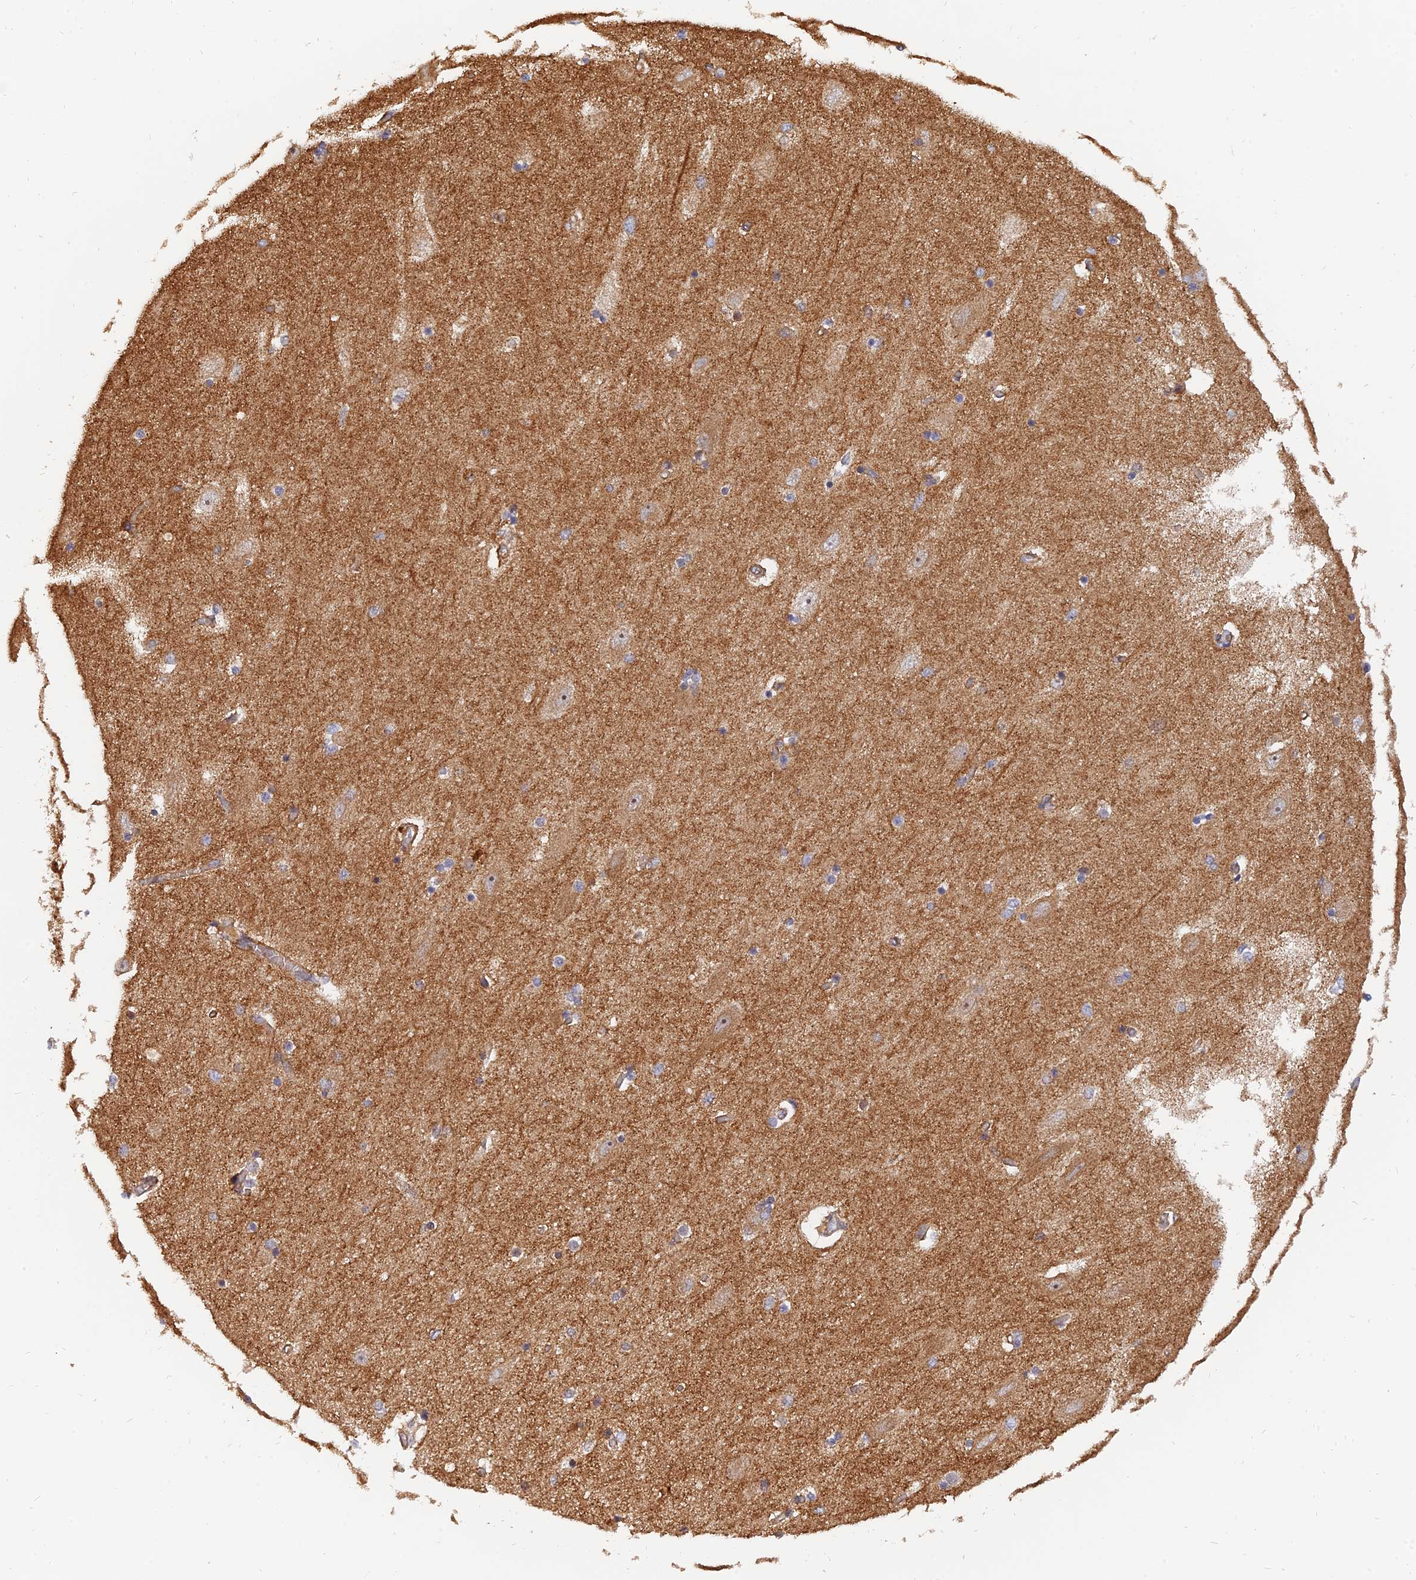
{"staining": {"intensity": "weak", "quantity": "<25%", "location": "cytoplasmic/membranous"}, "tissue": "hippocampus", "cell_type": "Glial cells", "image_type": "normal", "snomed": [{"axis": "morphology", "description": "Normal tissue, NOS"}, {"axis": "topography", "description": "Hippocampus"}], "caption": "Human hippocampus stained for a protein using immunohistochemistry (IHC) demonstrates no expression in glial cells.", "gene": "WDR41", "patient": {"sex": "female", "age": 54}}